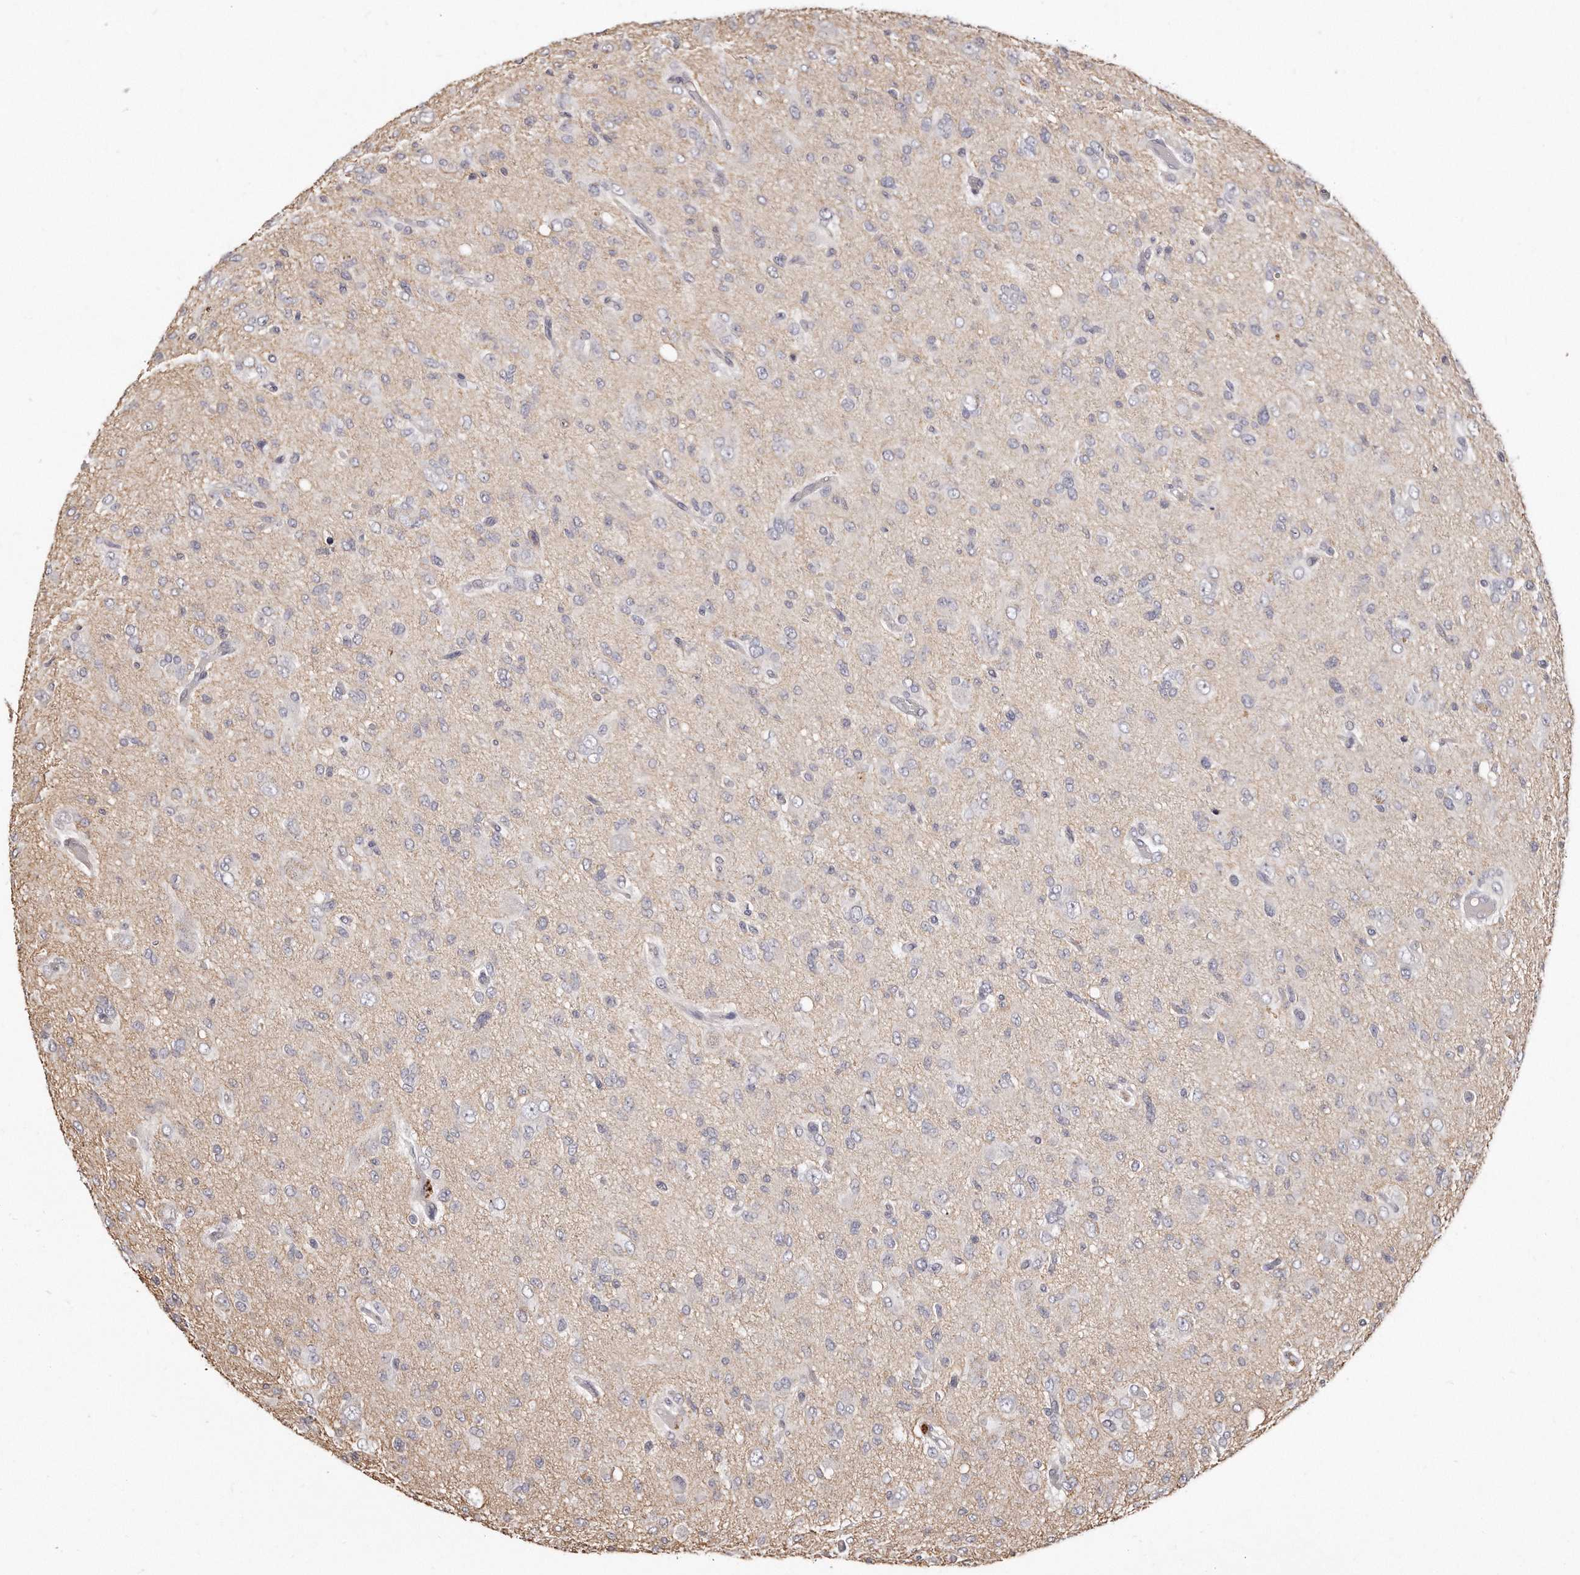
{"staining": {"intensity": "negative", "quantity": "none", "location": "none"}, "tissue": "glioma", "cell_type": "Tumor cells", "image_type": "cancer", "snomed": [{"axis": "morphology", "description": "Glioma, malignant, High grade"}, {"axis": "topography", "description": "Brain"}], "caption": "A histopathology image of glioma stained for a protein demonstrates no brown staining in tumor cells.", "gene": "TTLL4", "patient": {"sex": "female", "age": 59}}